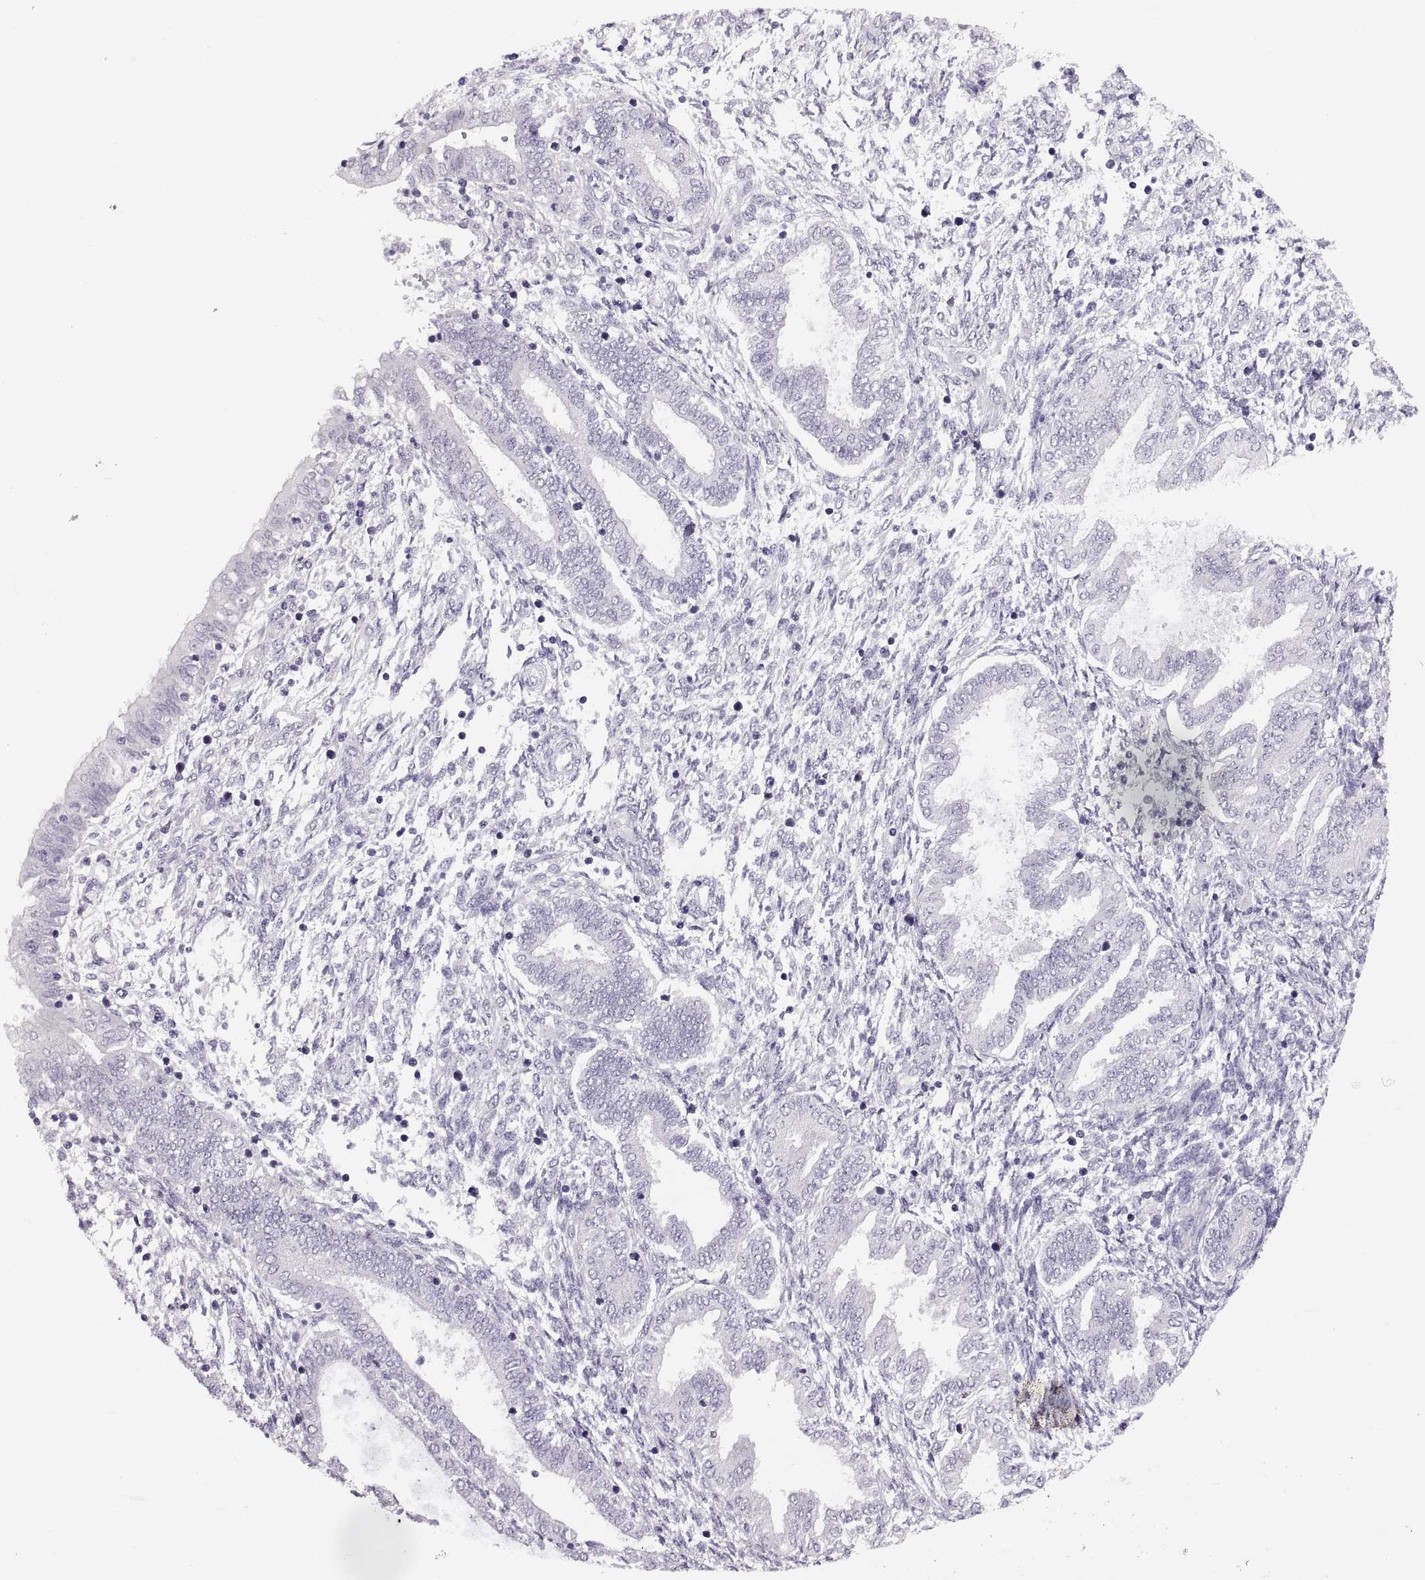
{"staining": {"intensity": "negative", "quantity": "none", "location": "none"}, "tissue": "endometrium", "cell_type": "Cells in endometrial stroma", "image_type": "normal", "snomed": [{"axis": "morphology", "description": "Normal tissue, NOS"}, {"axis": "topography", "description": "Endometrium"}], "caption": "Cells in endometrial stroma are negative for protein expression in normal human endometrium. (DAB immunohistochemistry with hematoxylin counter stain).", "gene": "ADH6", "patient": {"sex": "female", "age": 42}}